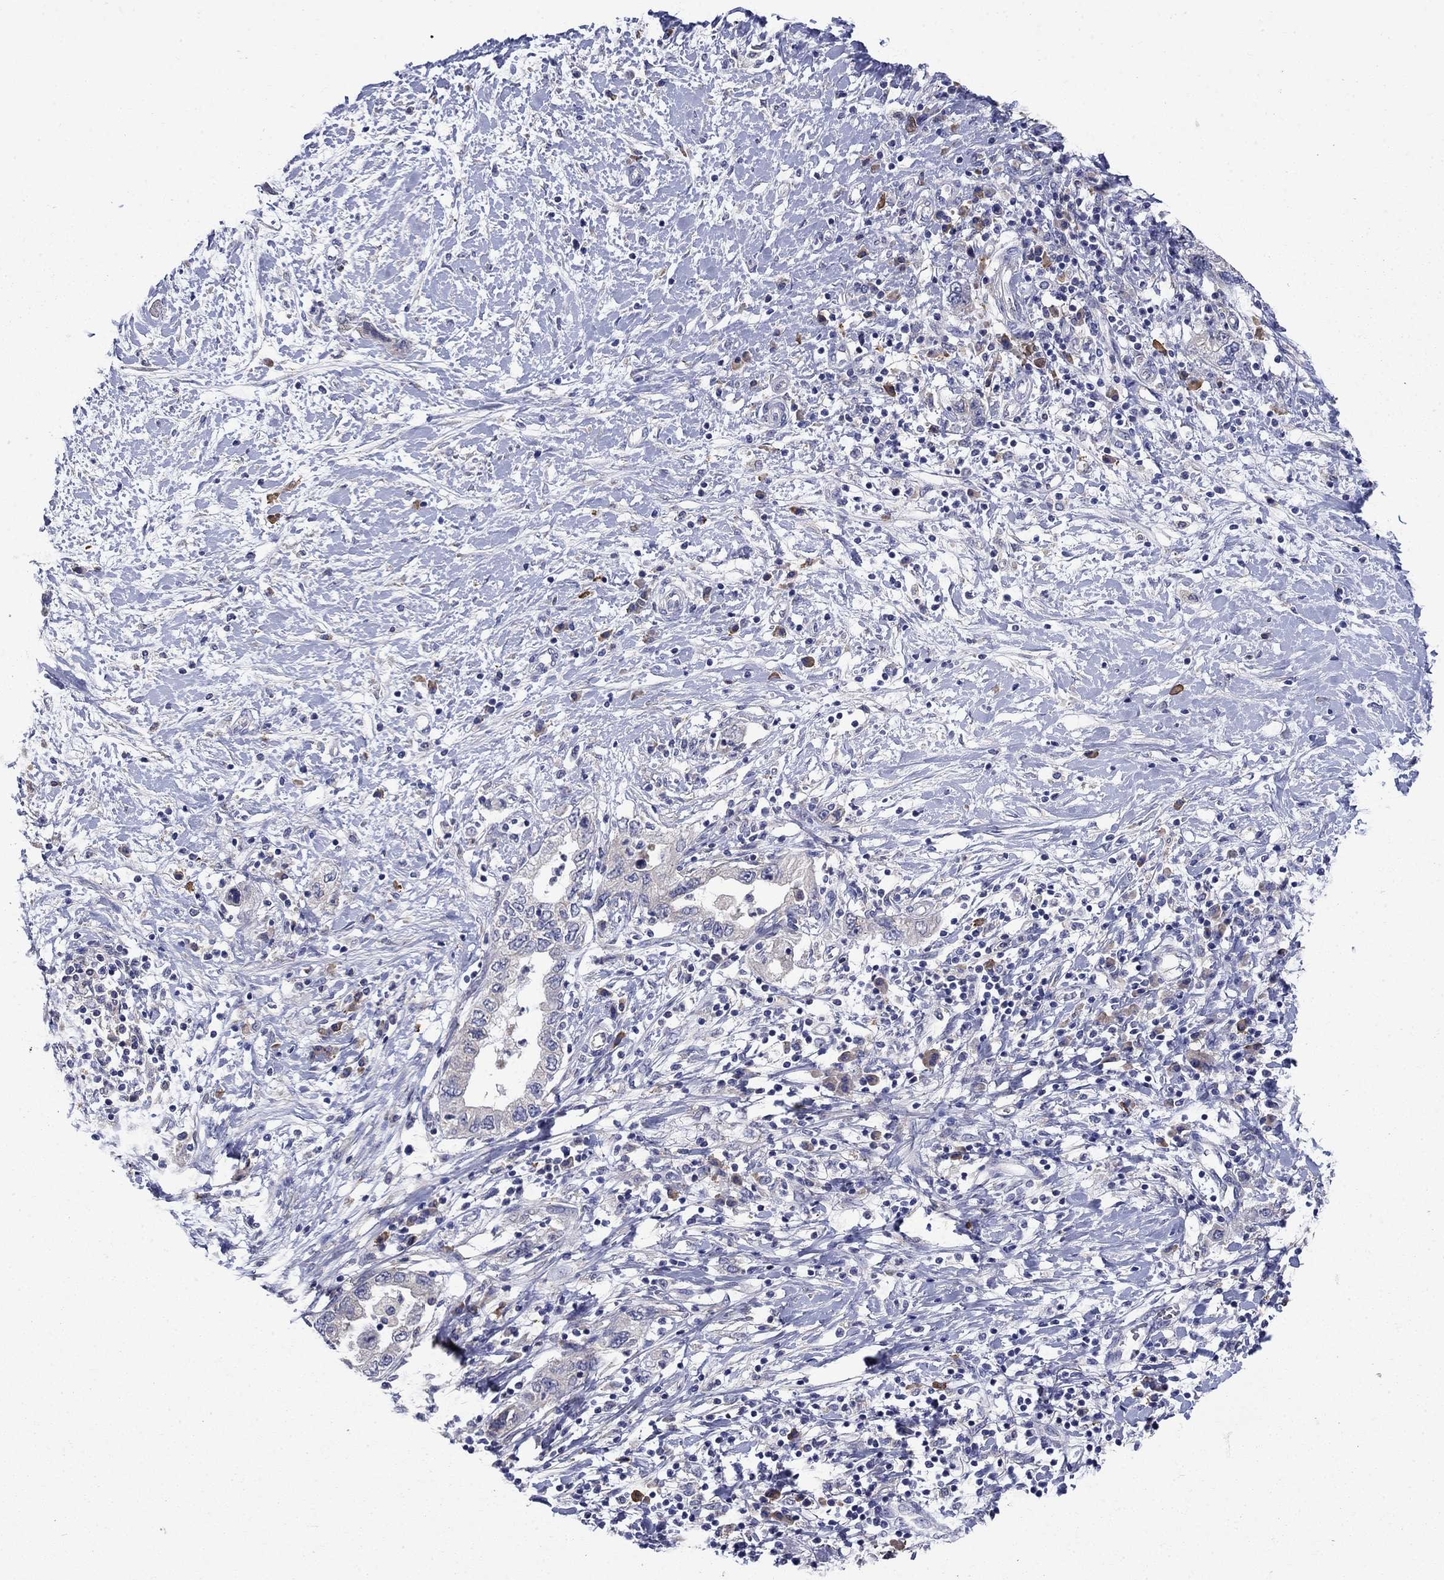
{"staining": {"intensity": "negative", "quantity": "none", "location": "none"}, "tissue": "pancreatic cancer", "cell_type": "Tumor cells", "image_type": "cancer", "snomed": [{"axis": "morphology", "description": "Adenocarcinoma, NOS"}, {"axis": "topography", "description": "Pancreas"}], "caption": "Adenocarcinoma (pancreatic) was stained to show a protein in brown. There is no significant expression in tumor cells. Brightfield microscopy of immunohistochemistry (IHC) stained with DAB (brown) and hematoxylin (blue), captured at high magnification.", "gene": "SULT2B1", "patient": {"sex": "female", "age": 73}}